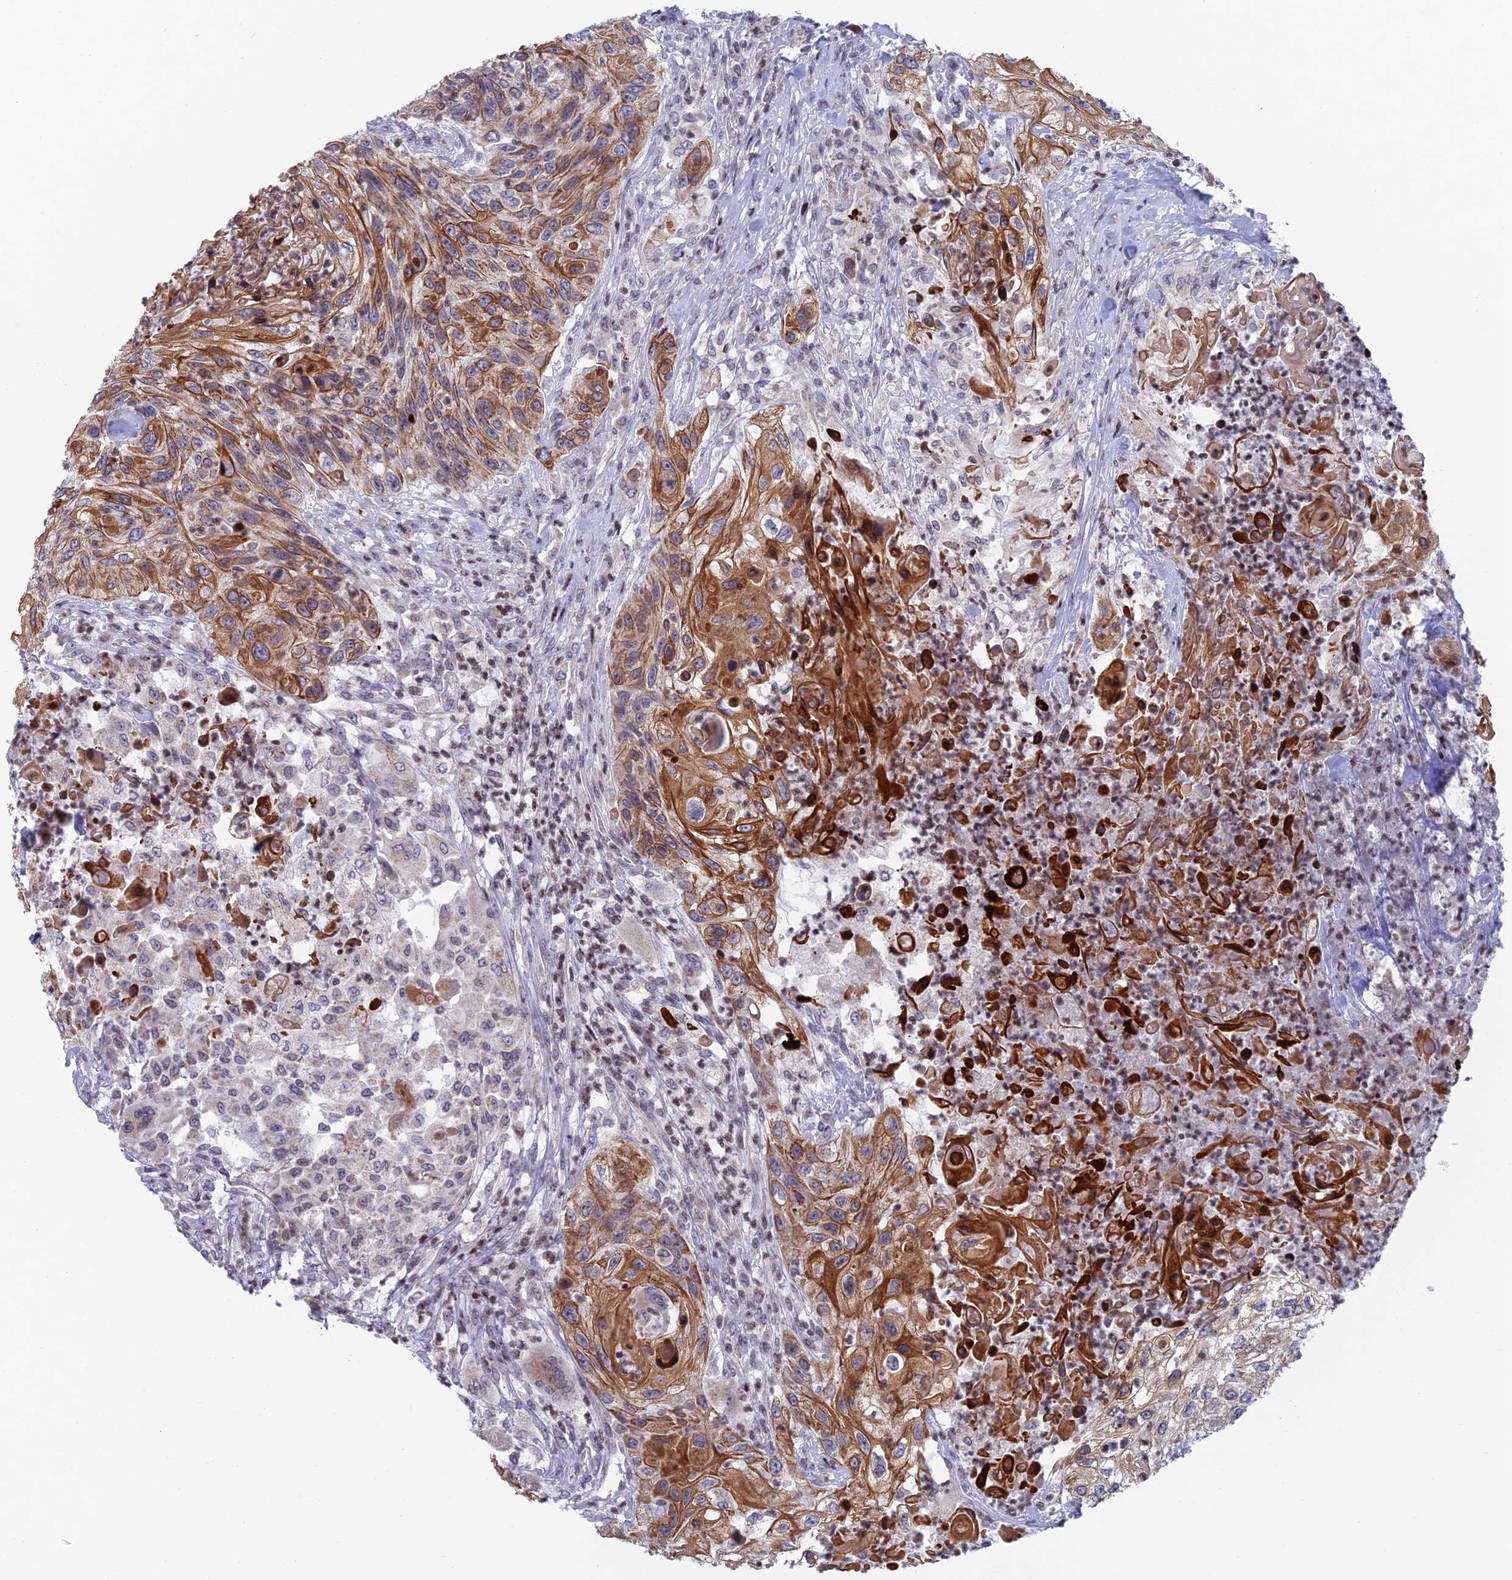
{"staining": {"intensity": "moderate", "quantity": ">75%", "location": "cytoplasmic/membranous"}, "tissue": "urothelial cancer", "cell_type": "Tumor cells", "image_type": "cancer", "snomed": [{"axis": "morphology", "description": "Urothelial carcinoma, High grade"}, {"axis": "topography", "description": "Urinary bladder"}], "caption": "DAB immunohistochemical staining of human urothelial carcinoma (high-grade) shows moderate cytoplasmic/membranous protein staining in approximately >75% of tumor cells. (IHC, brightfield microscopy, high magnification).", "gene": "AFF3", "patient": {"sex": "female", "age": 60}}